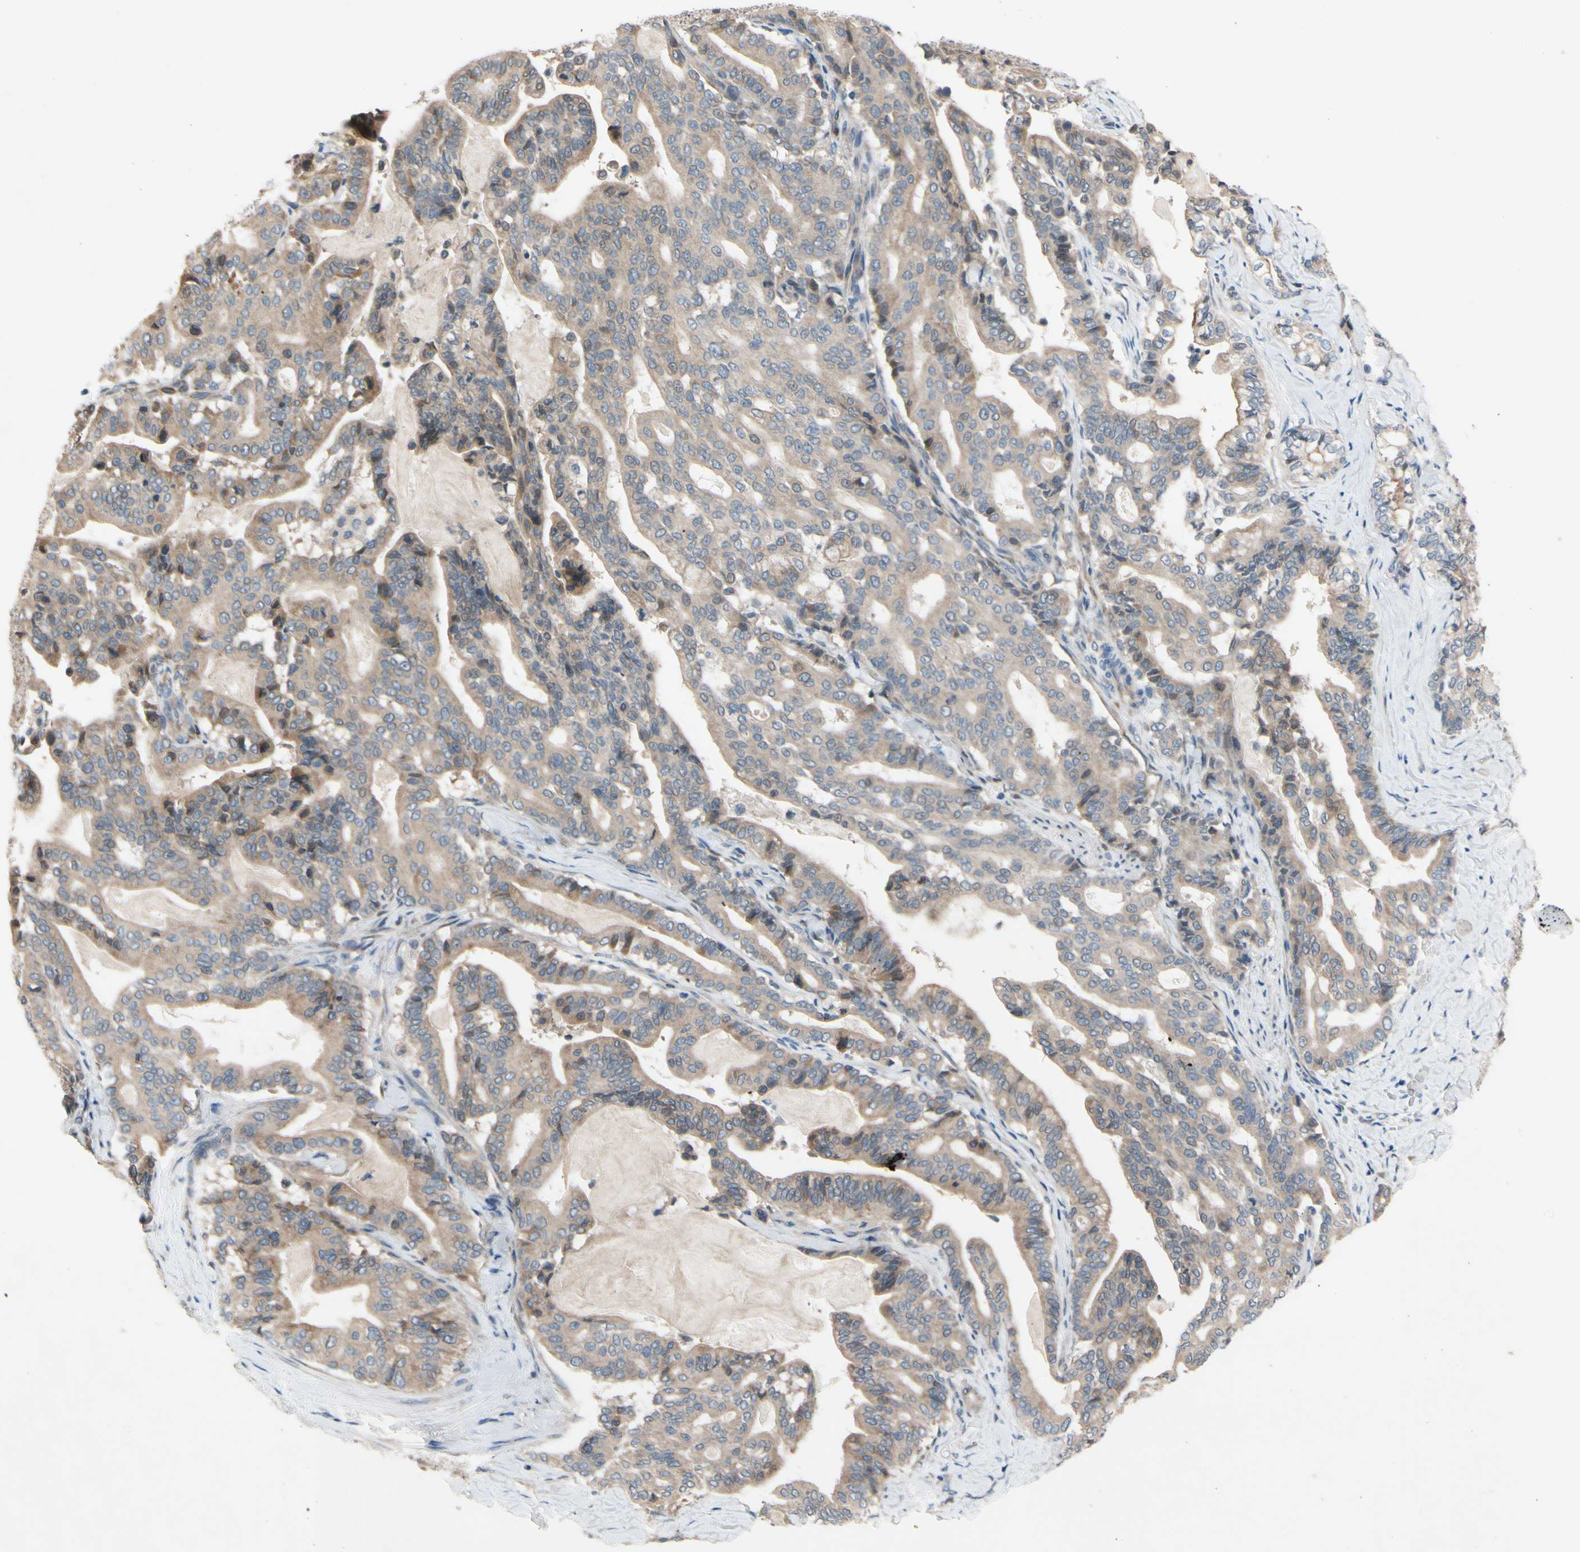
{"staining": {"intensity": "weak", "quantity": ">75%", "location": "cytoplasmic/membranous"}, "tissue": "pancreatic cancer", "cell_type": "Tumor cells", "image_type": "cancer", "snomed": [{"axis": "morphology", "description": "Adenocarcinoma, NOS"}, {"axis": "topography", "description": "Pancreas"}], "caption": "A high-resolution histopathology image shows immunohistochemistry staining of pancreatic cancer (adenocarcinoma), which displays weak cytoplasmic/membranous staining in approximately >75% of tumor cells.", "gene": "PRXL2A", "patient": {"sex": "male", "age": 63}}